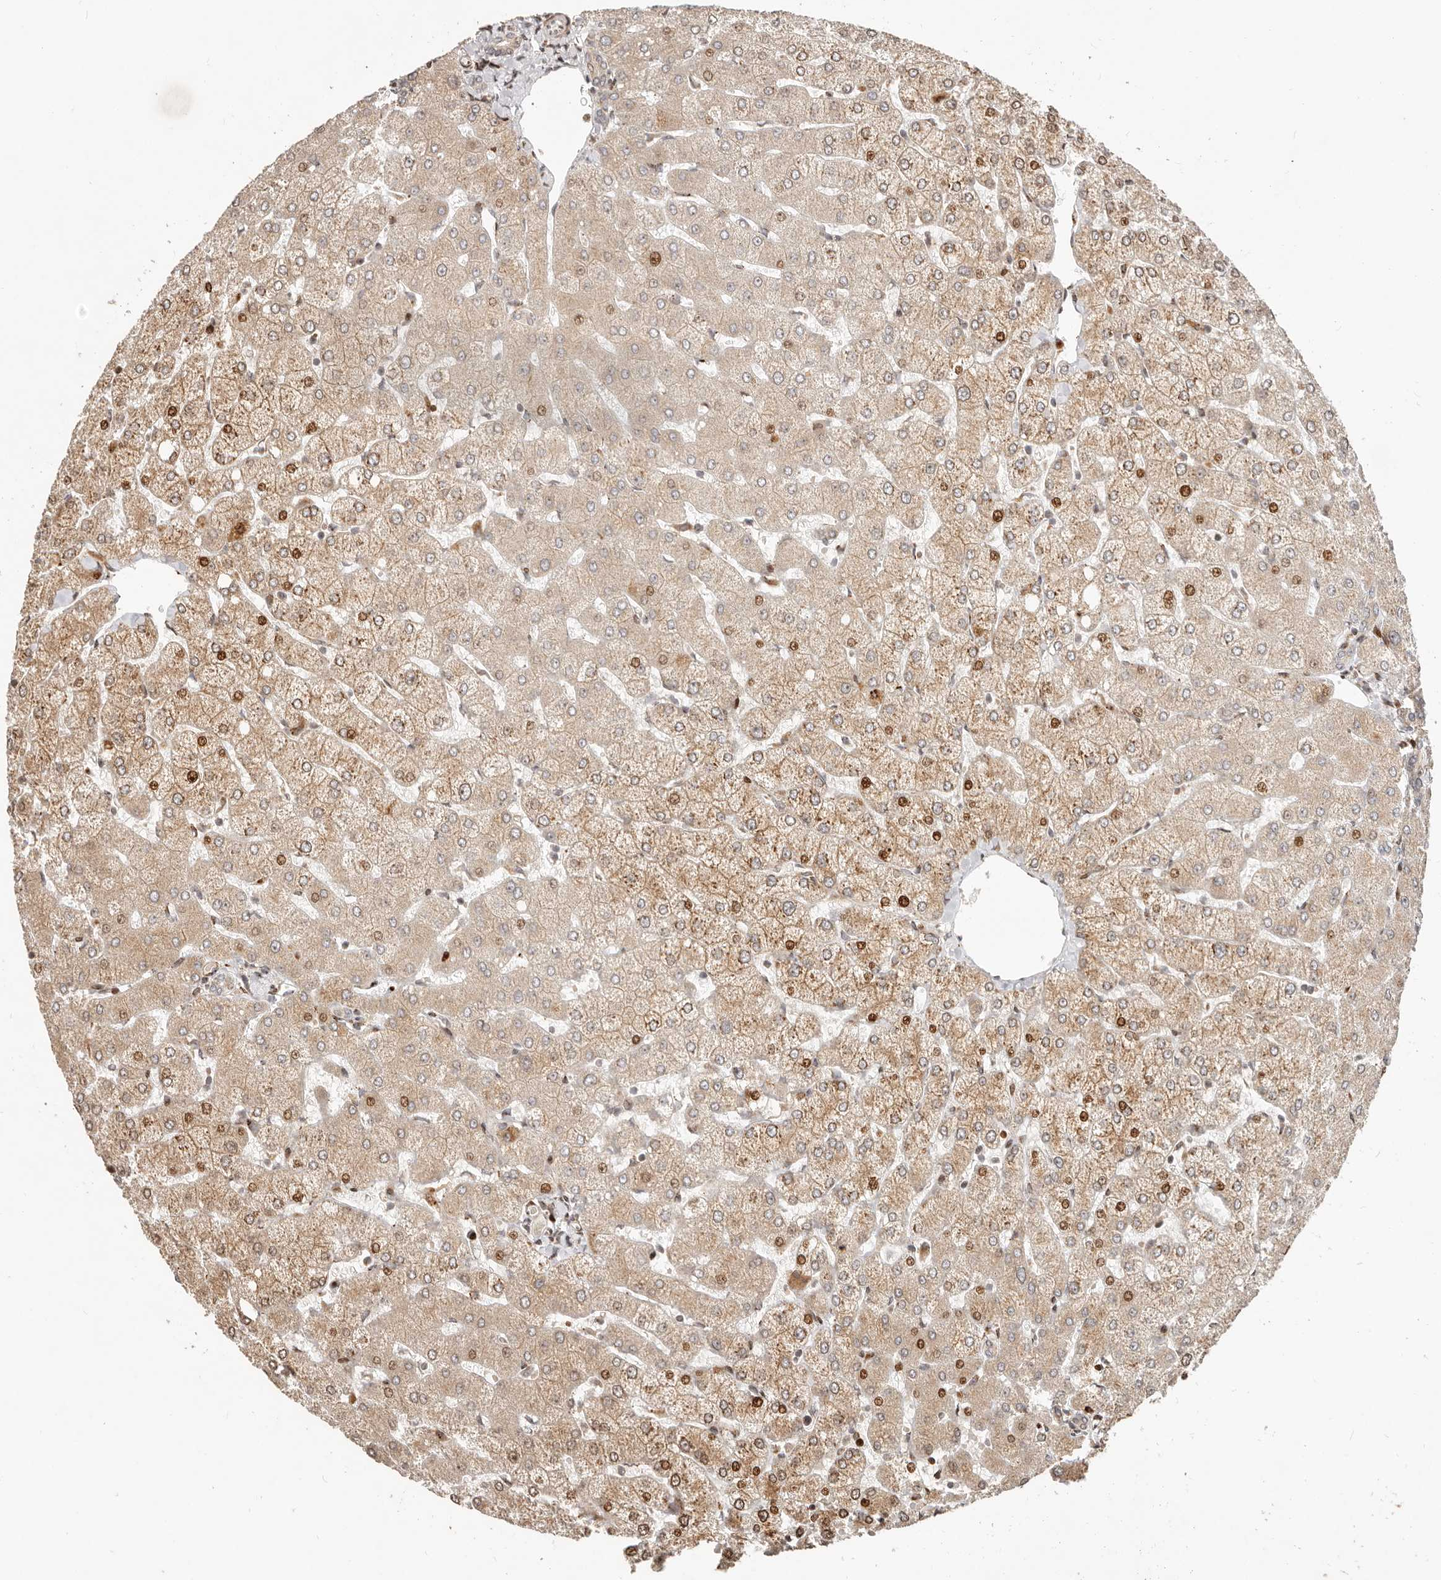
{"staining": {"intensity": "weak", "quantity": "<25%", "location": "cytoplasmic/membranous"}, "tissue": "liver", "cell_type": "Cholangiocytes", "image_type": "normal", "snomed": [{"axis": "morphology", "description": "Normal tissue, NOS"}, {"axis": "topography", "description": "Liver"}], "caption": "High power microscopy photomicrograph of an IHC histopathology image of unremarkable liver, revealing no significant staining in cholangiocytes.", "gene": "TRIM4", "patient": {"sex": "female", "age": 54}}